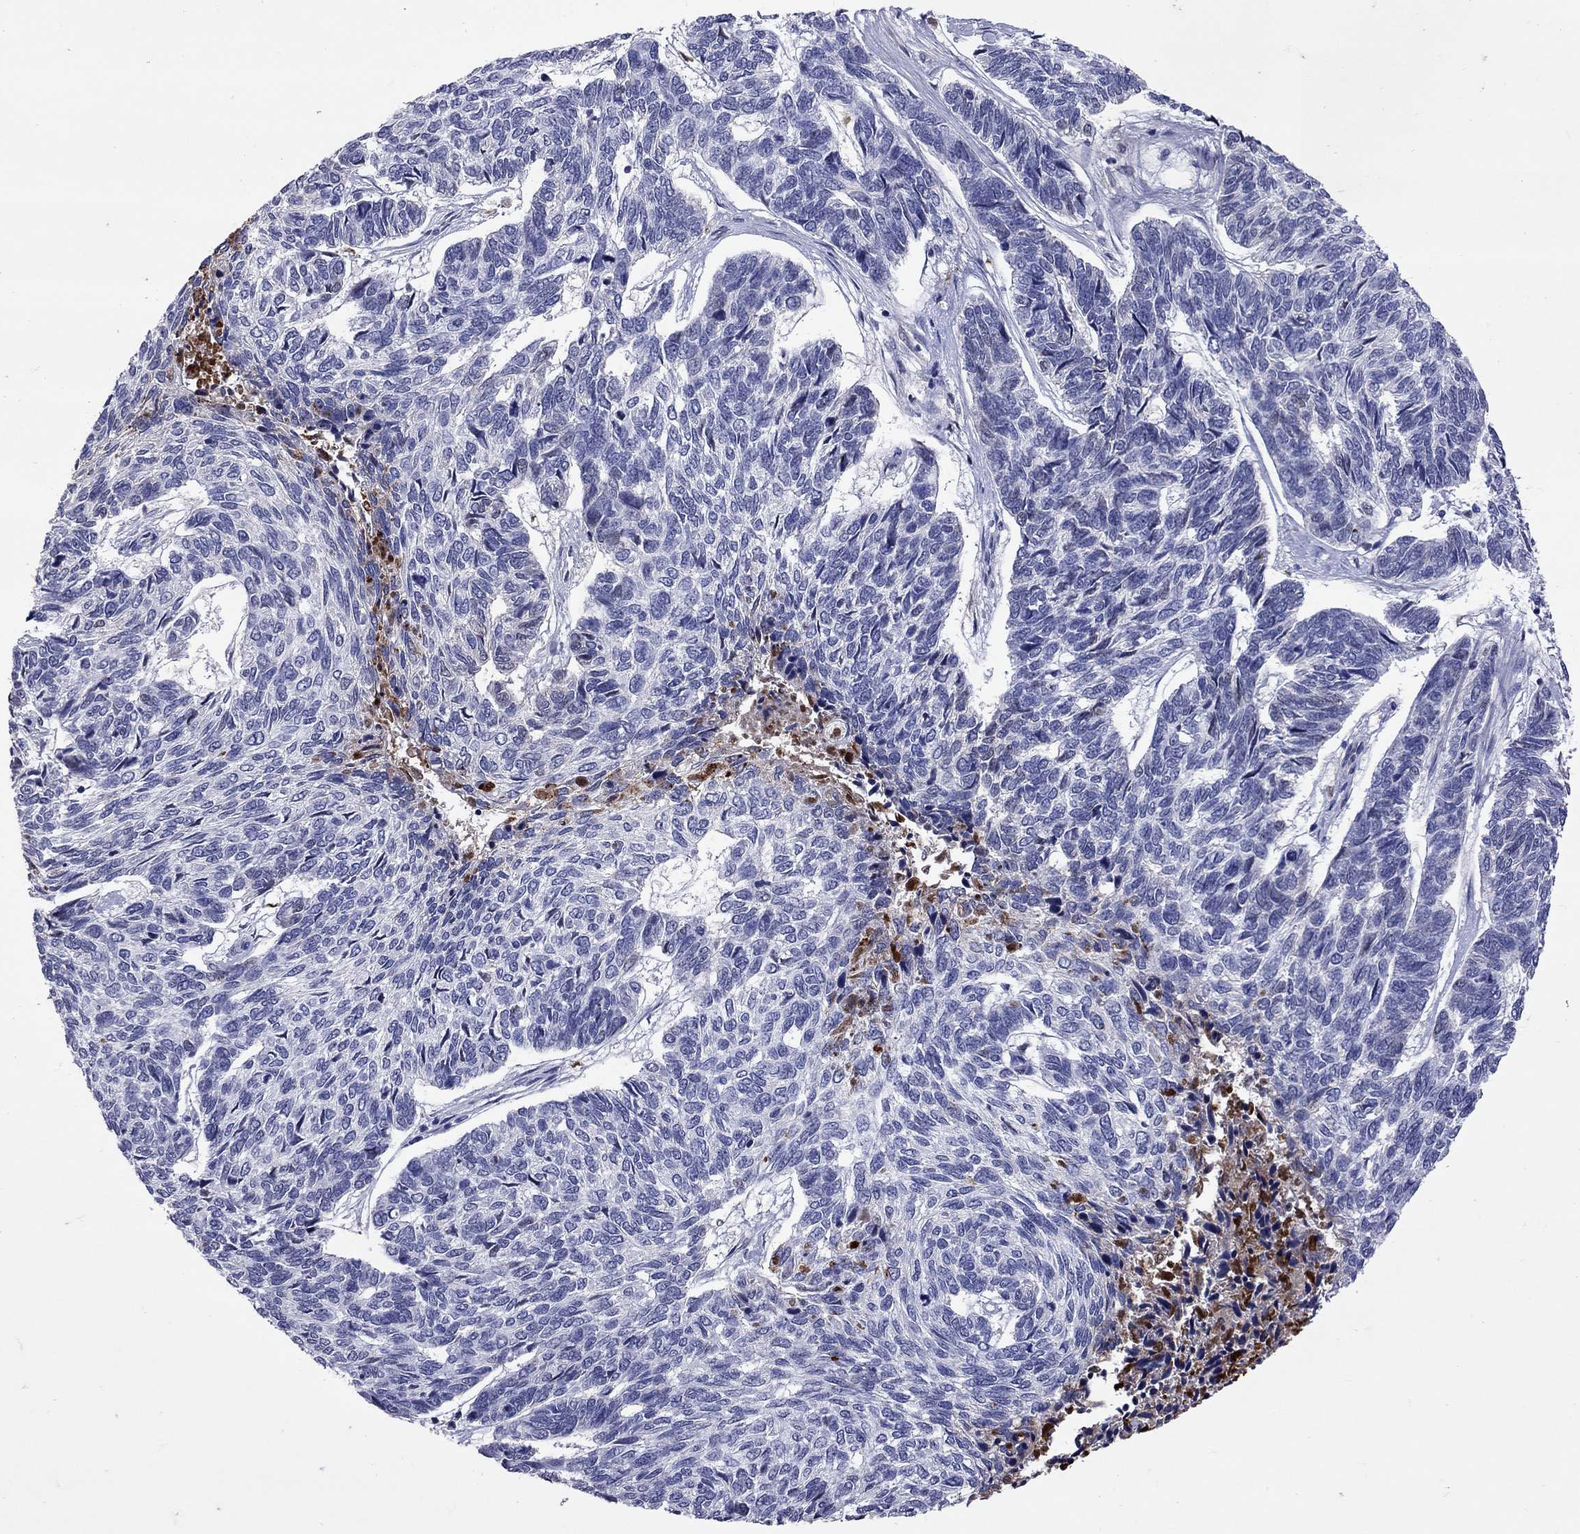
{"staining": {"intensity": "negative", "quantity": "none", "location": "none"}, "tissue": "skin cancer", "cell_type": "Tumor cells", "image_type": "cancer", "snomed": [{"axis": "morphology", "description": "Basal cell carcinoma"}, {"axis": "topography", "description": "Skin"}], "caption": "Skin basal cell carcinoma was stained to show a protein in brown. There is no significant expression in tumor cells. (Stains: DAB (3,3'-diaminobenzidine) immunohistochemistry with hematoxylin counter stain, Microscopy: brightfield microscopy at high magnification).", "gene": "SERPINA3", "patient": {"sex": "female", "age": 65}}